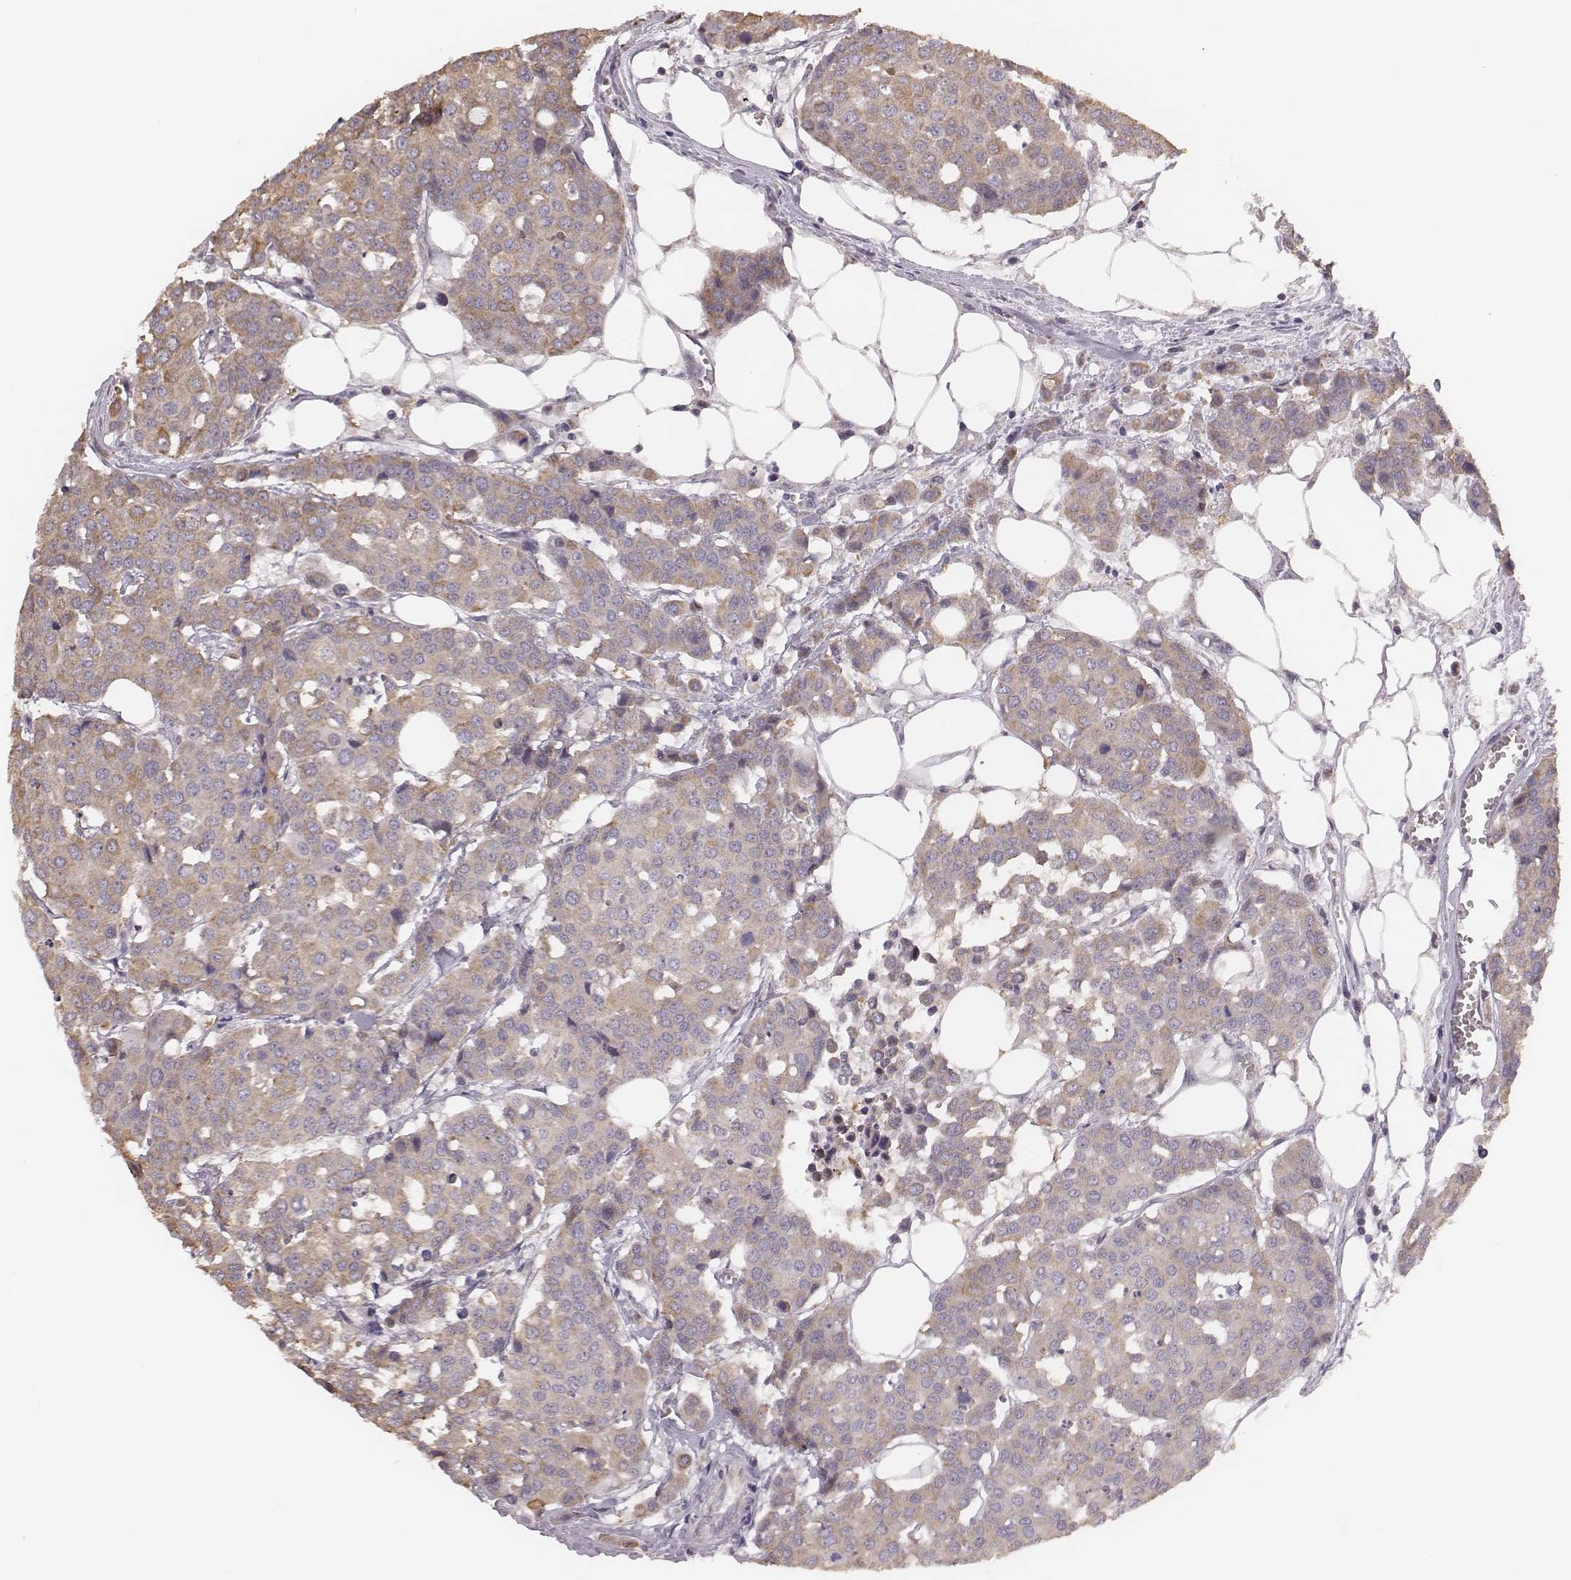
{"staining": {"intensity": "weak", "quantity": ">75%", "location": "cytoplasmic/membranous"}, "tissue": "carcinoid", "cell_type": "Tumor cells", "image_type": "cancer", "snomed": [{"axis": "morphology", "description": "Carcinoid, malignant, NOS"}, {"axis": "topography", "description": "Colon"}], "caption": "Immunohistochemistry (IHC) photomicrograph of neoplastic tissue: carcinoid (malignant) stained using IHC demonstrates low levels of weak protein expression localized specifically in the cytoplasmic/membranous of tumor cells, appearing as a cytoplasmic/membranous brown color.", "gene": "HAVCR1", "patient": {"sex": "male", "age": 81}}